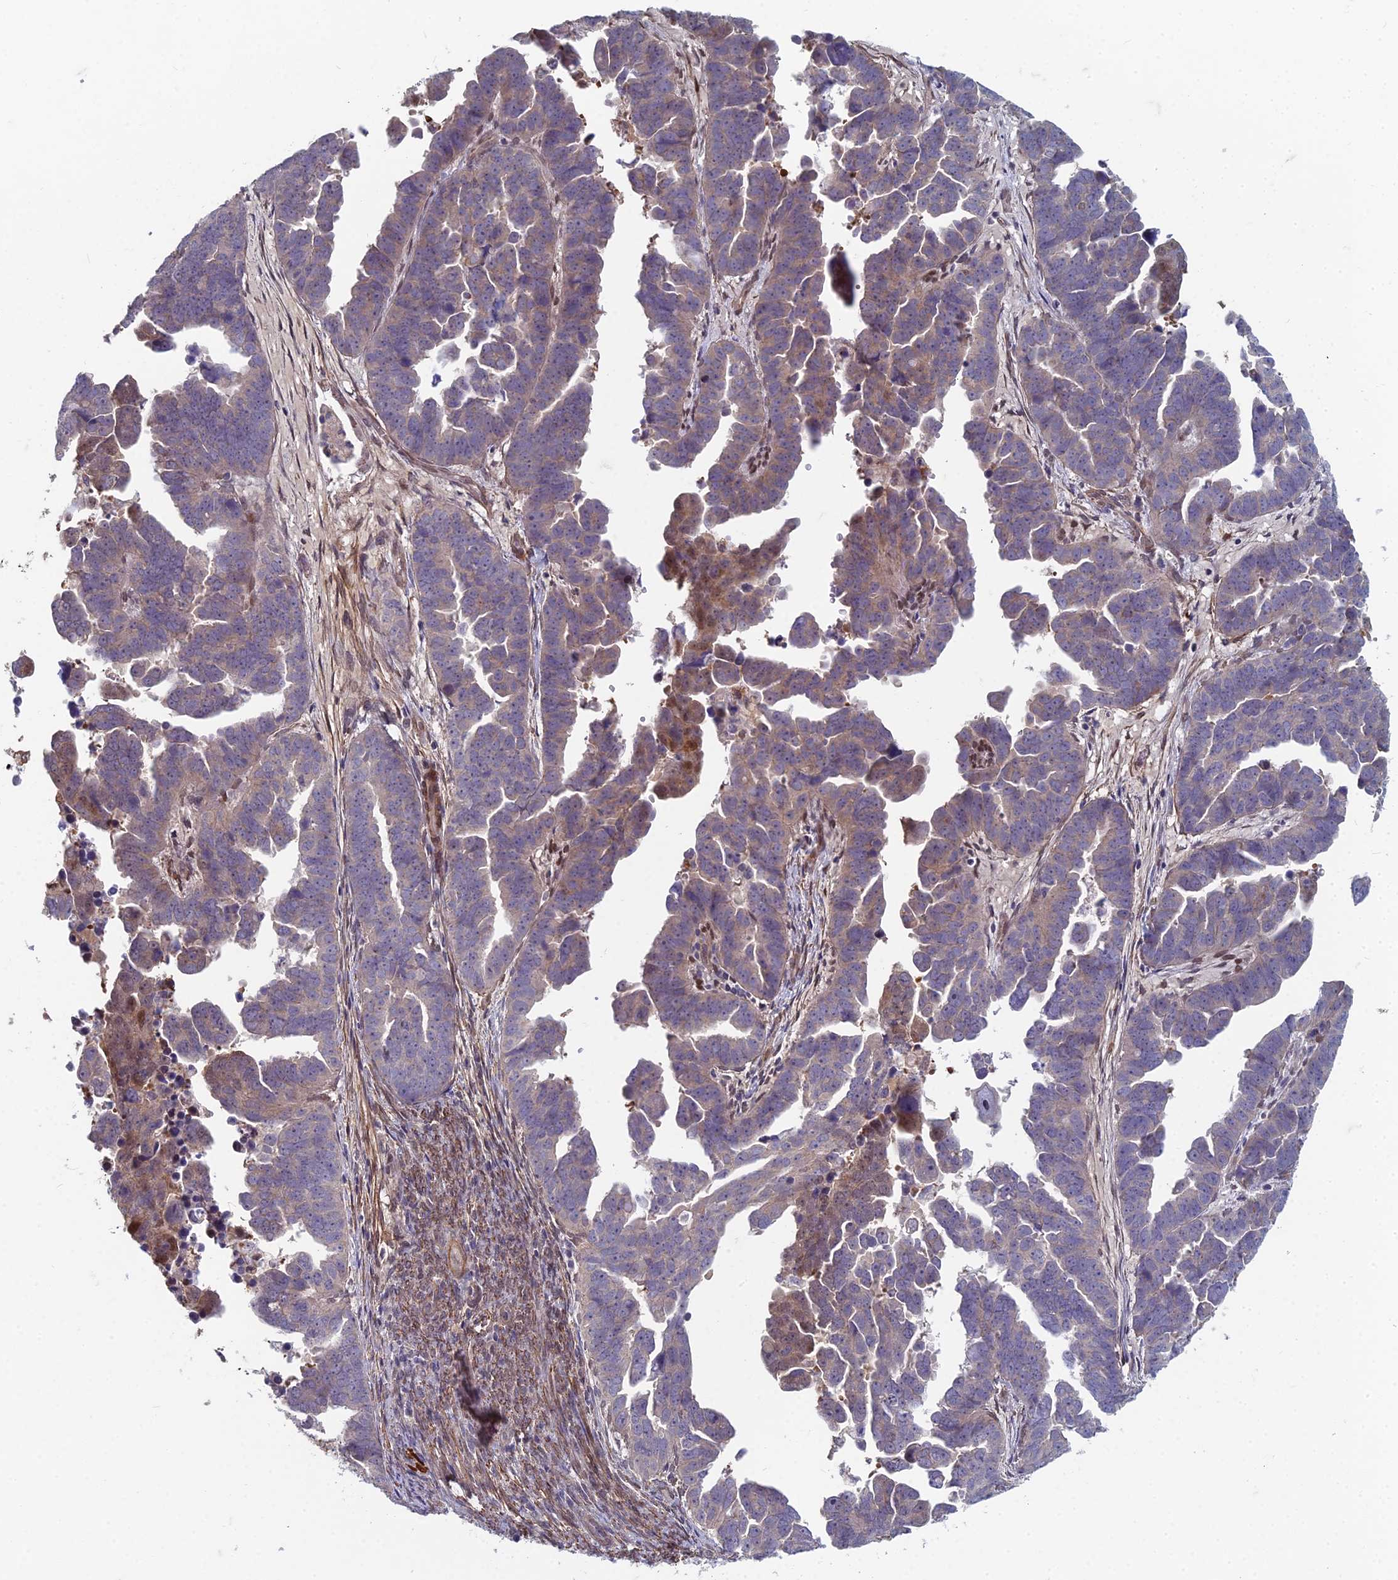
{"staining": {"intensity": "weak", "quantity": "25%-75%", "location": "cytoplasmic/membranous"}, "tissue": "endometrial cancer", "cell_type": "Tumor cells", "image_type": "cancer", "snomed": [{"axis": "morphology", "description": "Adenocarcinoma, NOS"}, {"axis": "topography", "description": "Endometrium"}], "caption": "Immunohistochemistry (DAB (3,3'-diaminobenzidine)) staining of human endometrial cancer (adenocarcinoma) shows weak cytoplasmic/membranous protein staining in approximately 25%-75% of tumor cells.", "gene": "ZNF626", "patient": {"sex": "female", "age": 75}}